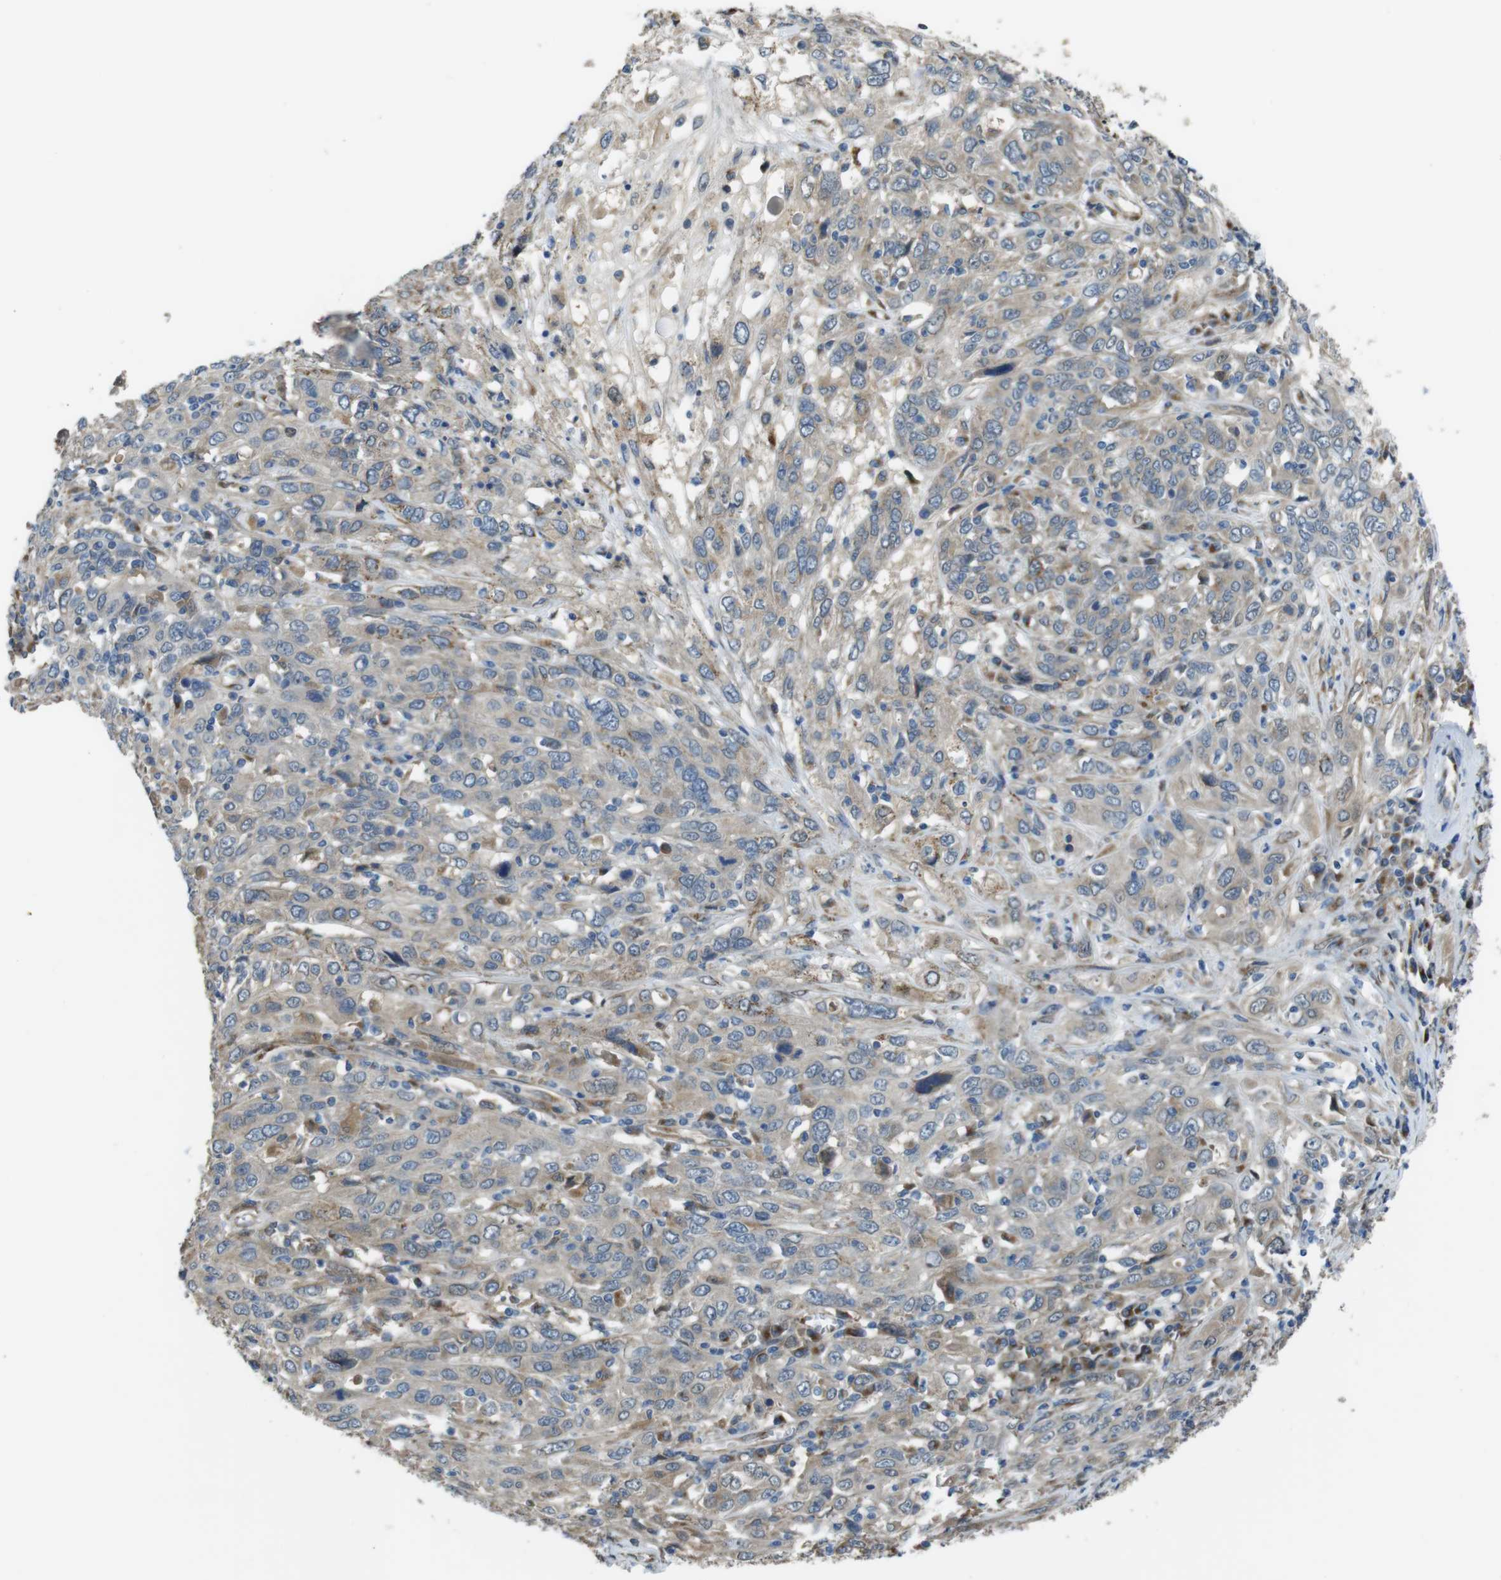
{"staining": {"intensity": "weak", "quantity": ">75%", "location": "cytoplasmic/membranous"}, "tissue": "cervical cancer", "cell_type": "Tumor cells", "image_type": "cancer", "snomed": [{"axis": "morphology", "description": "Squamous cell carcinoma, NOS"}, {"axis": "topography", "description": "Cervix"}], "caption": "Brown immunohistochemical staining in human squamous cell carcinoma (cervical) shows weak cytoplasmic/membranous expression in about >75% of tumor cells.", "gene": "RAB6A", "patient": {"sex": "female", "age": 46}}